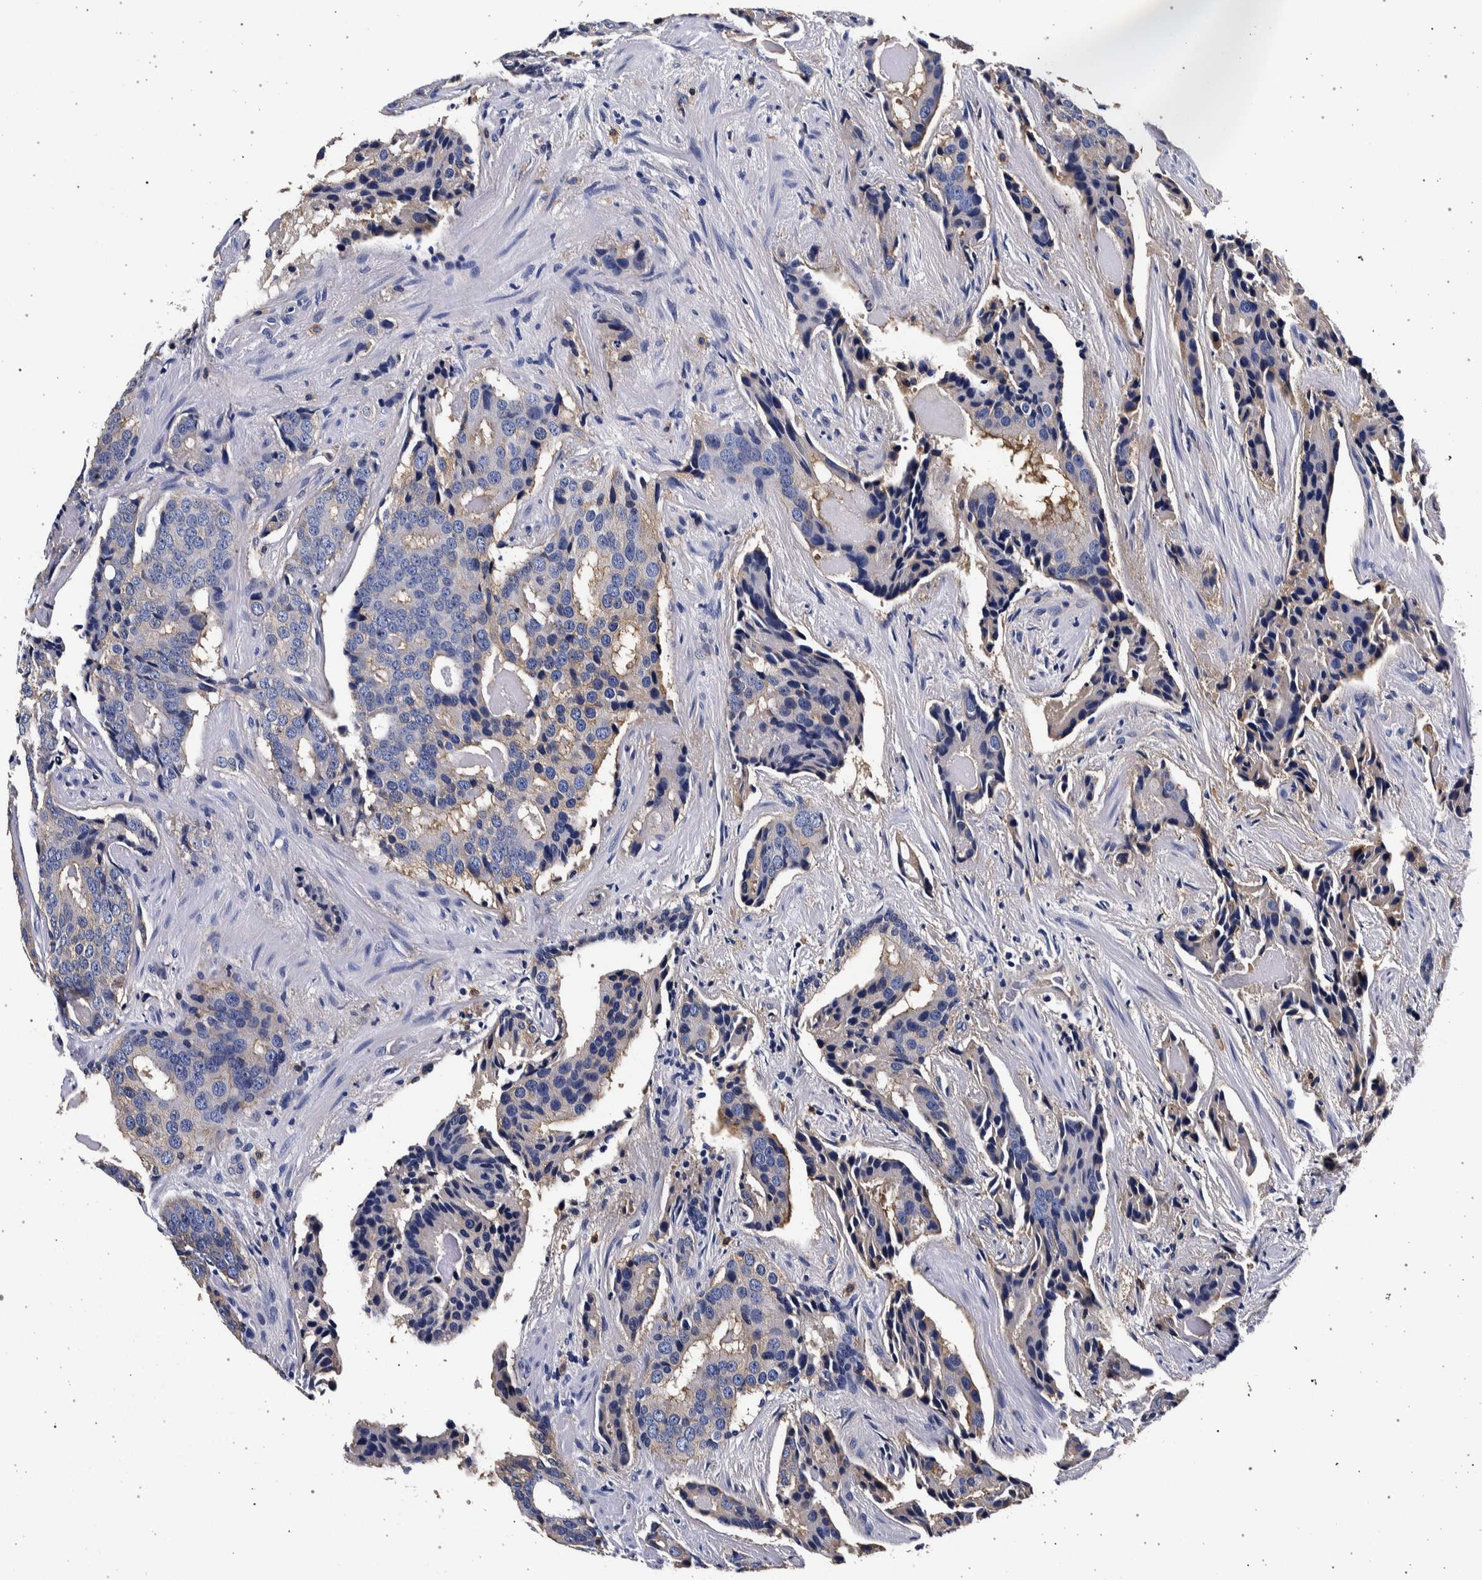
{"staining": {"intensity": "negative", "quantity": "none", "location": "none"}, "tissue": "prostate cancer", "cell_type": "Tumor cells", "image_type": "cancer", "snomed": [{"axis": "morphology", "description": "Adenocarcinoma, High grade"}, {"axis": "topography", "description": "Prostate"}], "caption": "This photomicrograph is of adenocarcinoma (high-grade) (prostate) stained with immunohistochemistry to label a protein in brown with the nuclei are counter-stained blue. There is no expression in tumor cells.", "gene": "NIBAN2", "patient": {"sex": "male", "age": 58}}